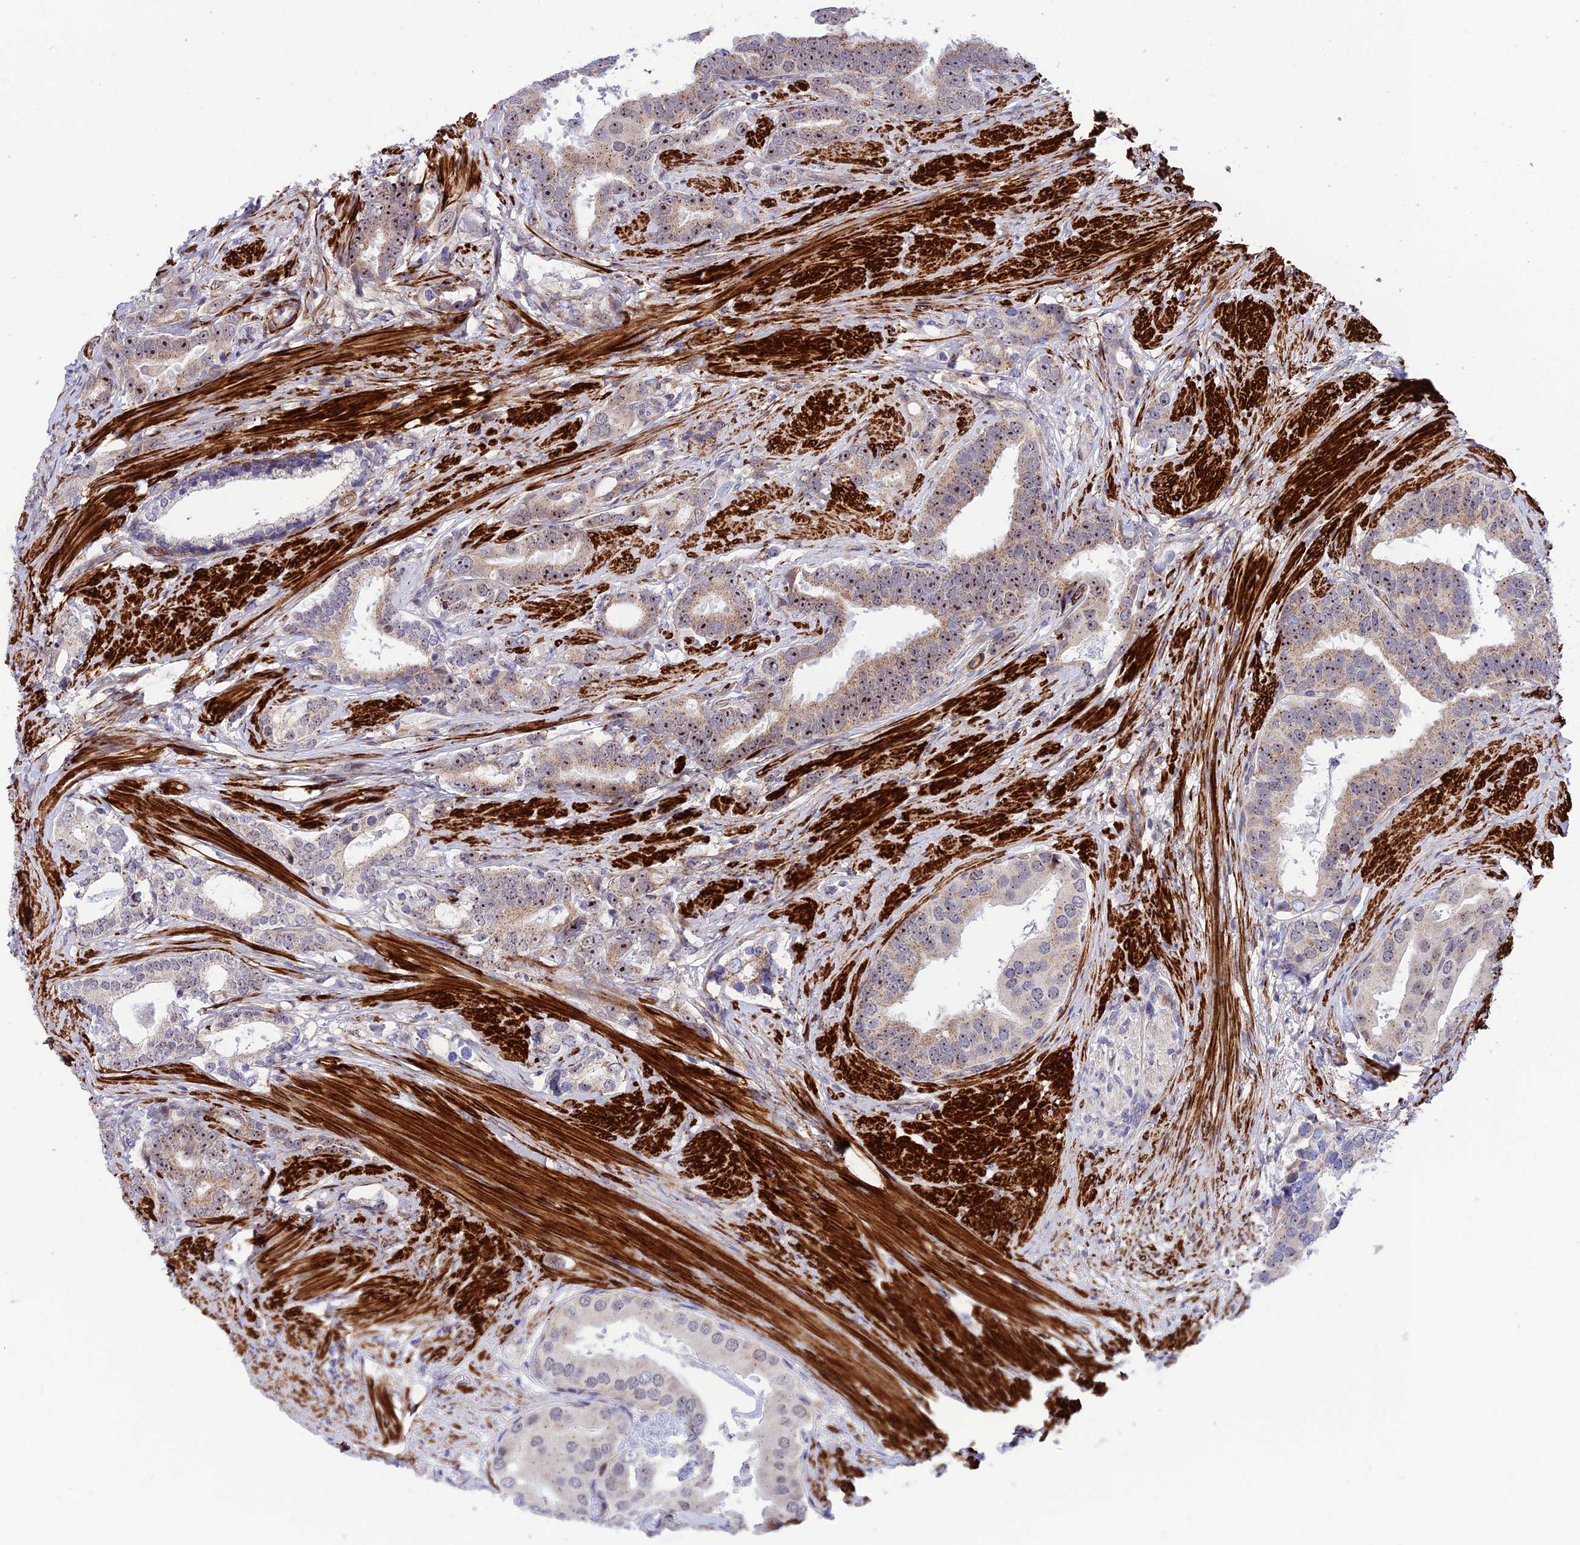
{"staining": {"intensity": "moderate", "quantity": ">75%", "location": "cytoplasmic/membranous,nuclear"}, "tissue": "prostate cancer", "cell_type": "Tumor cells", "image_type": "cancer", "snomed": [{"axis": "morphology", "description": "Adenocarcinoma, Low grade"}, {"axis": "topography", "description": "Prostate"}], "caption": "Moderate cytoplasmic/membranous and nuclear positivity for a protein is seen in approximately >75% of tumor cells of prostate cancer (adenocarcinoma (low-grade)) using immunohistochemistry (IHC).", "gene": "KBTBD7", "patient": {"sex": "male", "age": 71}}